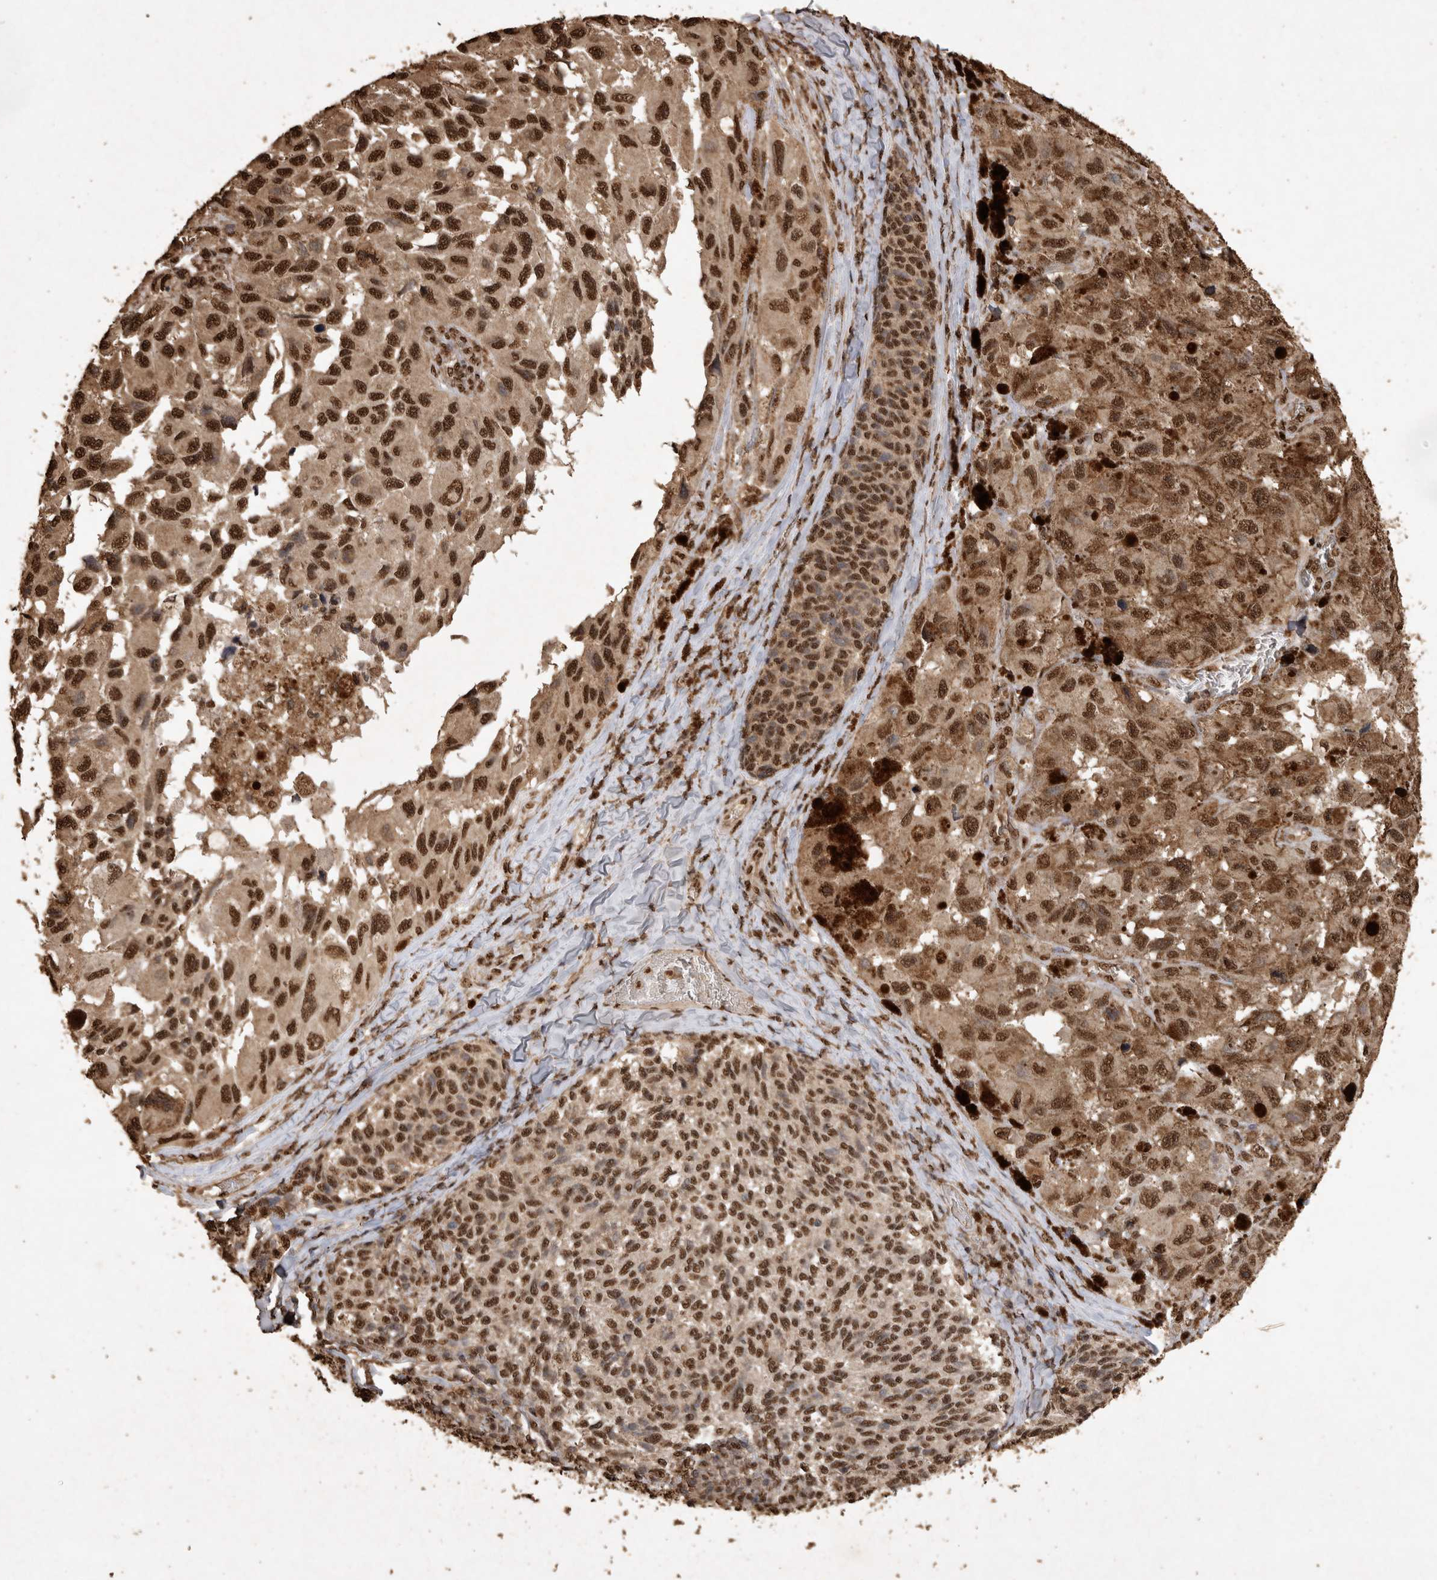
{"staining": {"intensity": "strong", "quantity": ">75%", "location": "nuclear"}, "tissue": "melanoma", "cell_type": "Tumor cells", "image_type": "cancer", "snomed": [{"axis": "morphology", "description": "Malignant melanoma, NOS"}, {"axis": "topography", "description": "Skin"}], "caption": "Brown immunohistochemical staining in human malignant melanoma shows strong nuclear expression in about >75% of tumor cells.", "gene": "OAS2", "patient": {"sex": "female", "age": 73}}